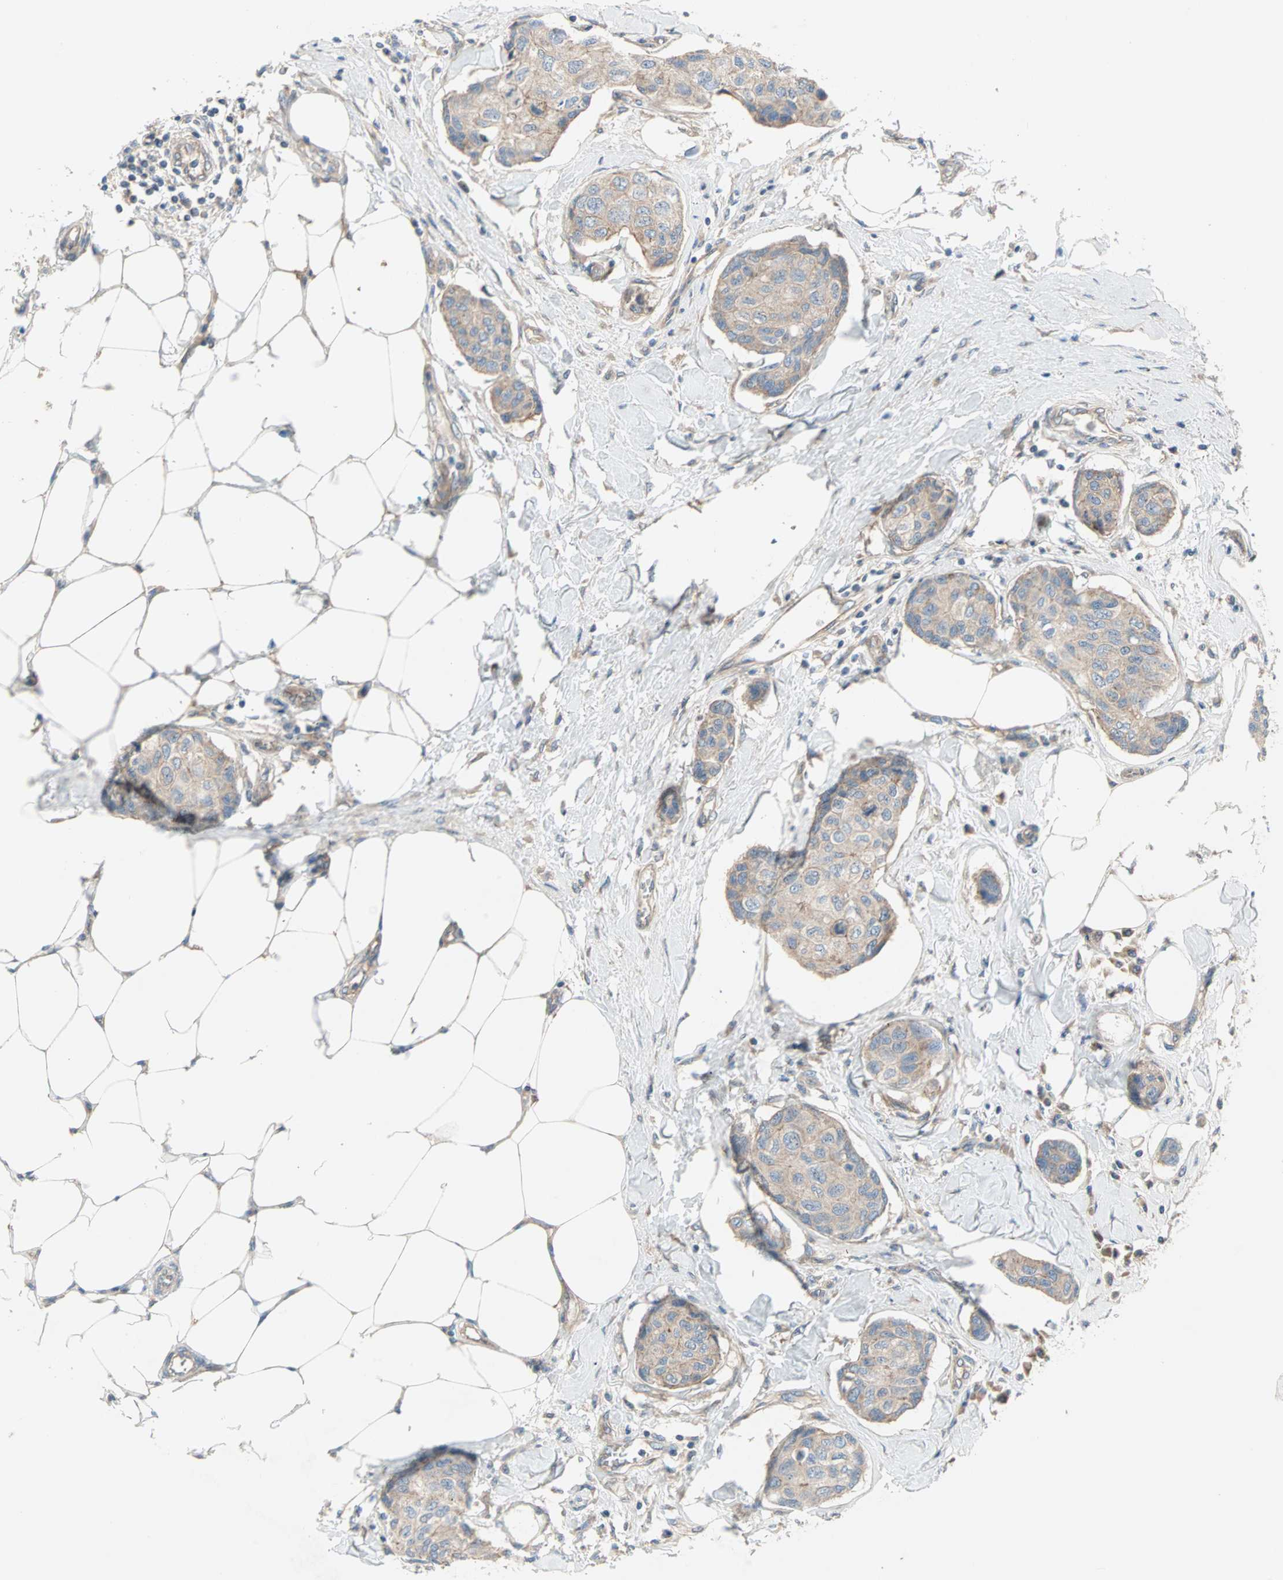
{"staining": {"intensity": "weak", "quantity": "25%-75%", "location": "cytoplasmic/membranous"}, "tissue": "breast cancer", "cell_type": "Tumor cells", "image_type": "cancer", "snomed": [{"axis": "morphology", "description": "Duct carcinoma"}, {"axis": "topography", "description": "Breast"}], "caption": "The photomicrograph shows a brown stain indicating the presence of a protein in the cytoplasmic/membranous of tumor cells in intraductal carcinoma (breast).", "gene": "PDE8A", "patient": {"sex": "female", "age": 80}}